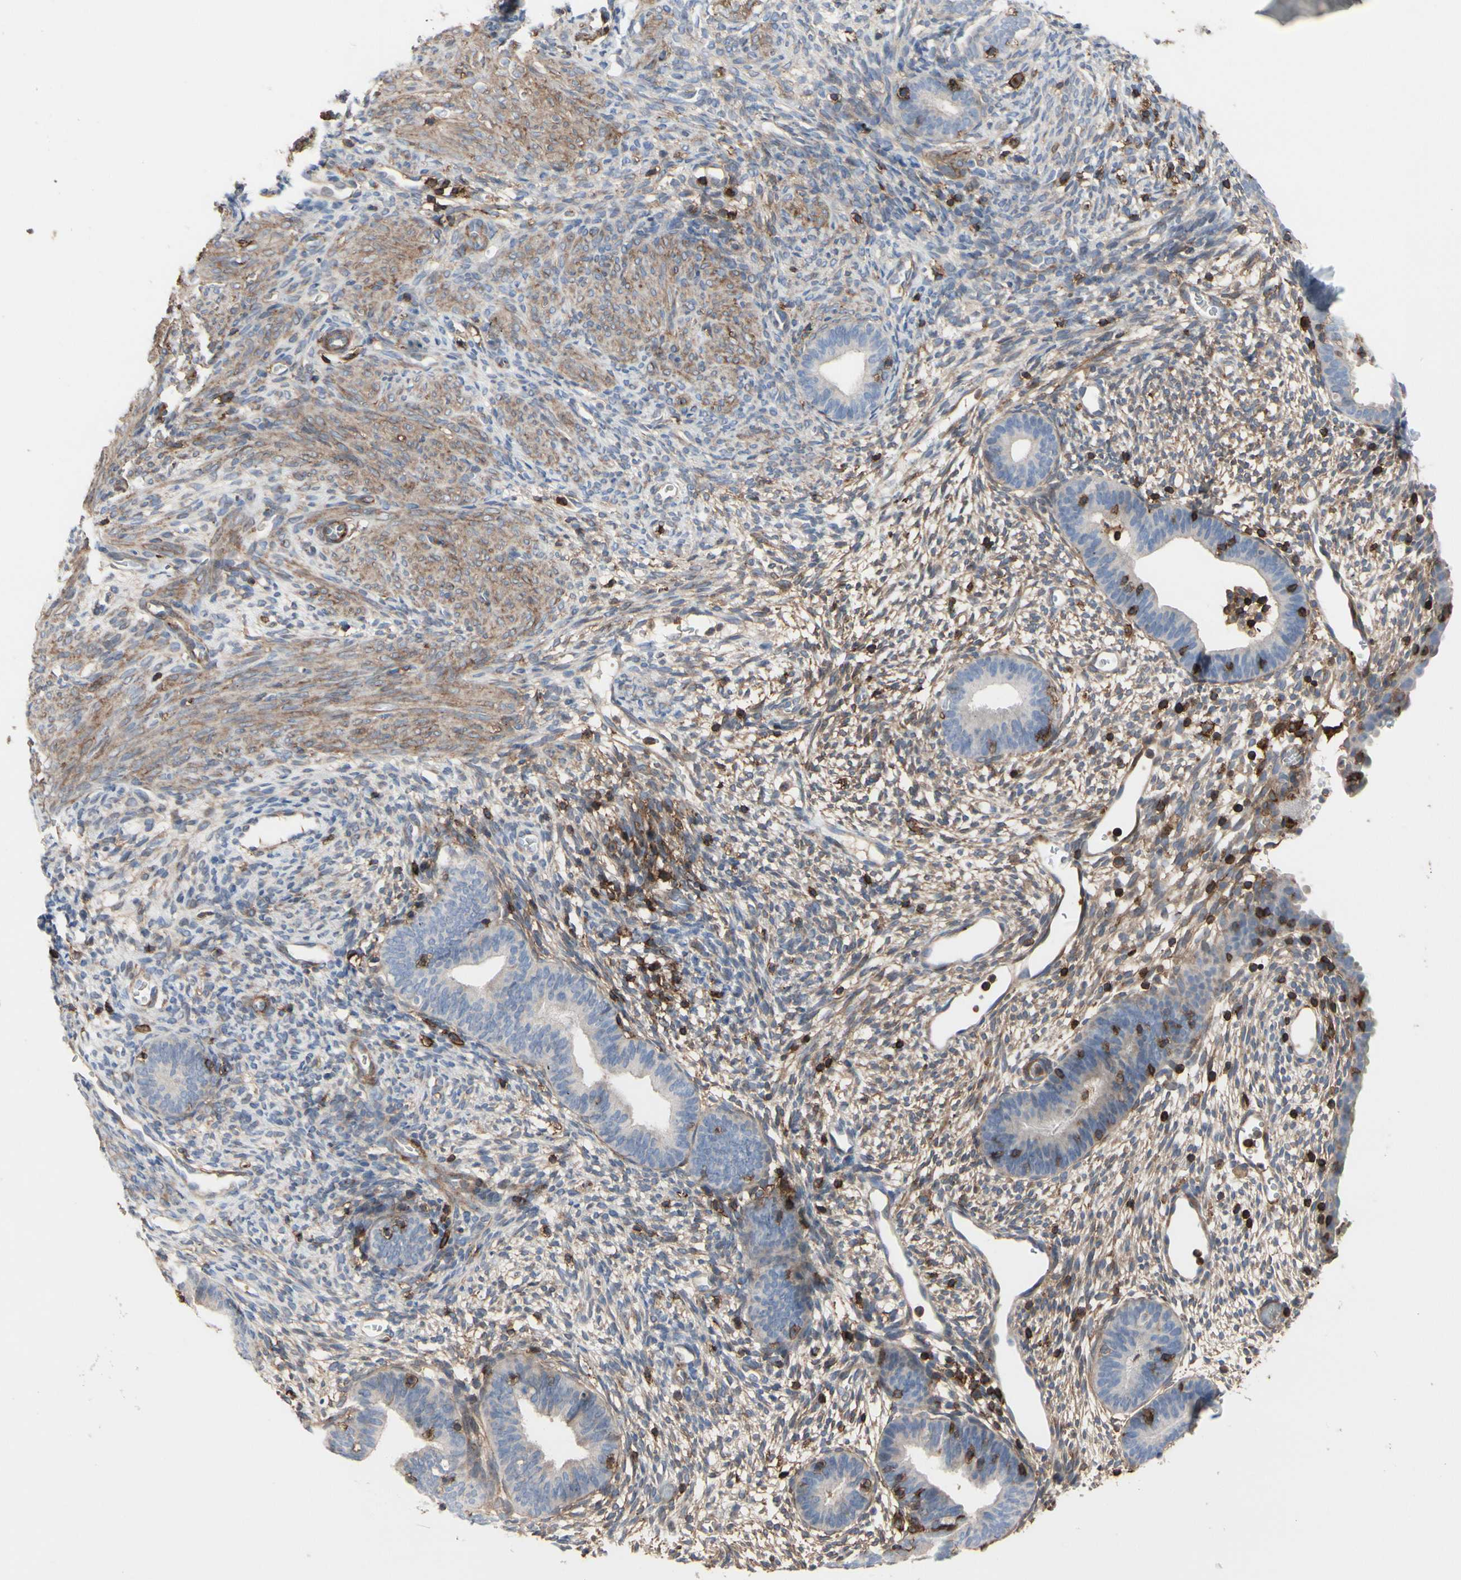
{"staining": {"intensity": "moderate", "quantity": ">75%", "location": "cytoplasmic/membranous"}, "tissue": "endometrium", "cell_type": "Cells in endometrial stroma", "image_type": "normal", "snomed": [{"axis": "morphology", "description": "Normal tissue, NOS"}, {"axis": "morphology", "description": "Atrophy, NOS"}, {"axis": "topography", "description": "Uterus"}, {"axis": "topography", "description": "Endometrium"}], "caption": "Cells in endometrial stroma display moderate cytoplasmic/membranous positivity in about >75% of cells in benign endometrium. Immunohistochemistry (ihc) stains the protein in brown and the nuclei are stained blue.", "gene": "ANXA6", "patient": {"sex": "female", "age": 68}}